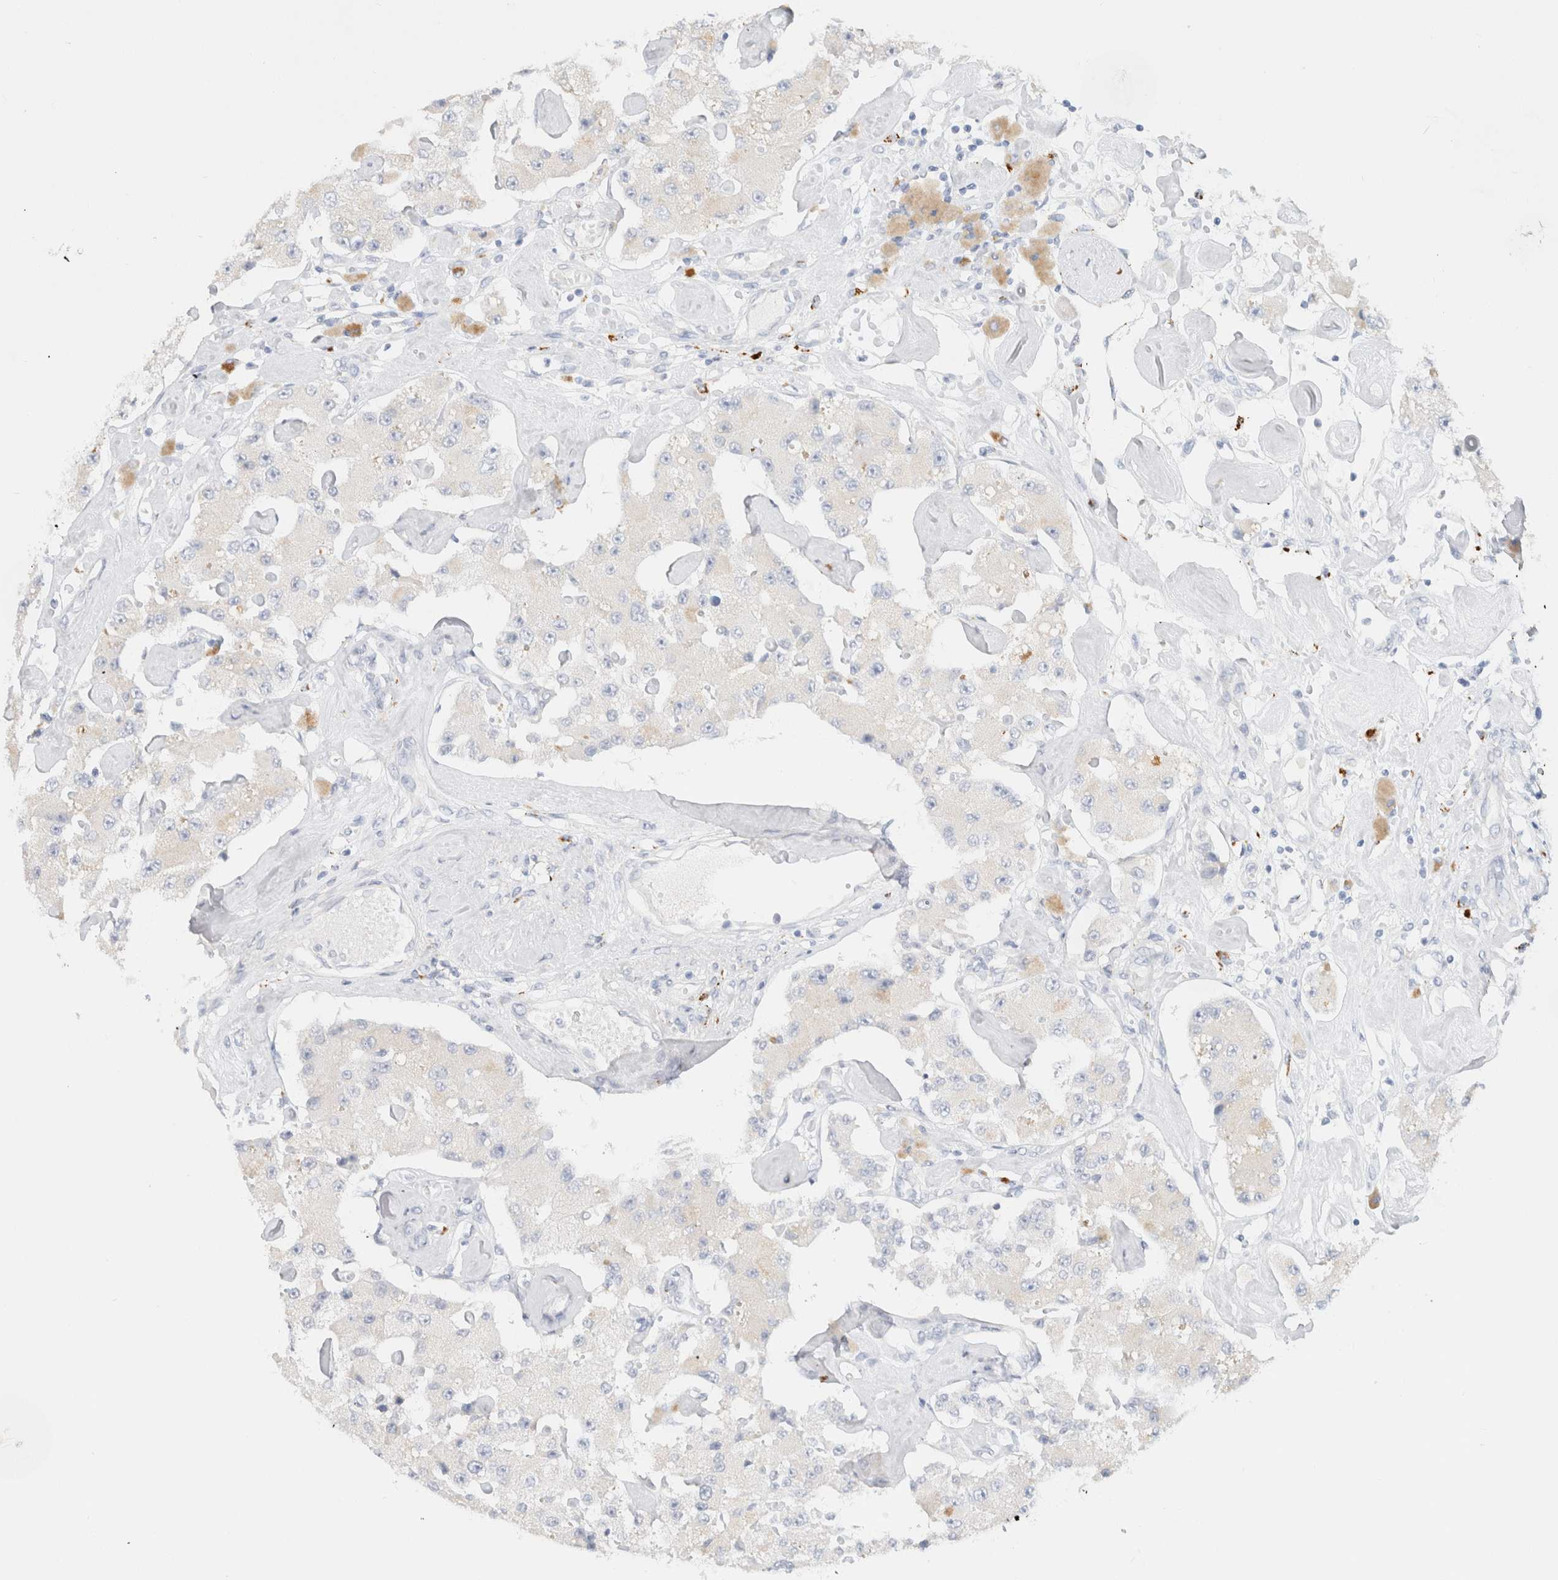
{"staining": {"intensity": "negative", "quantity": "none", "location": "none"}, "tissue": "carcinoid", "cell_type": "Tumor cells", "image_type": "cancer", "snomed": [{"axis": "morphology", "description": "Carcinoid, malignant, NOS"}, {"axis": "topography", "description": "Pancreas"}], "caption": "Tumor cells are negative for brown protein staining in carcinoid.", "gene": "CPQ", "patient": {"sex": "male", "age": 41}}